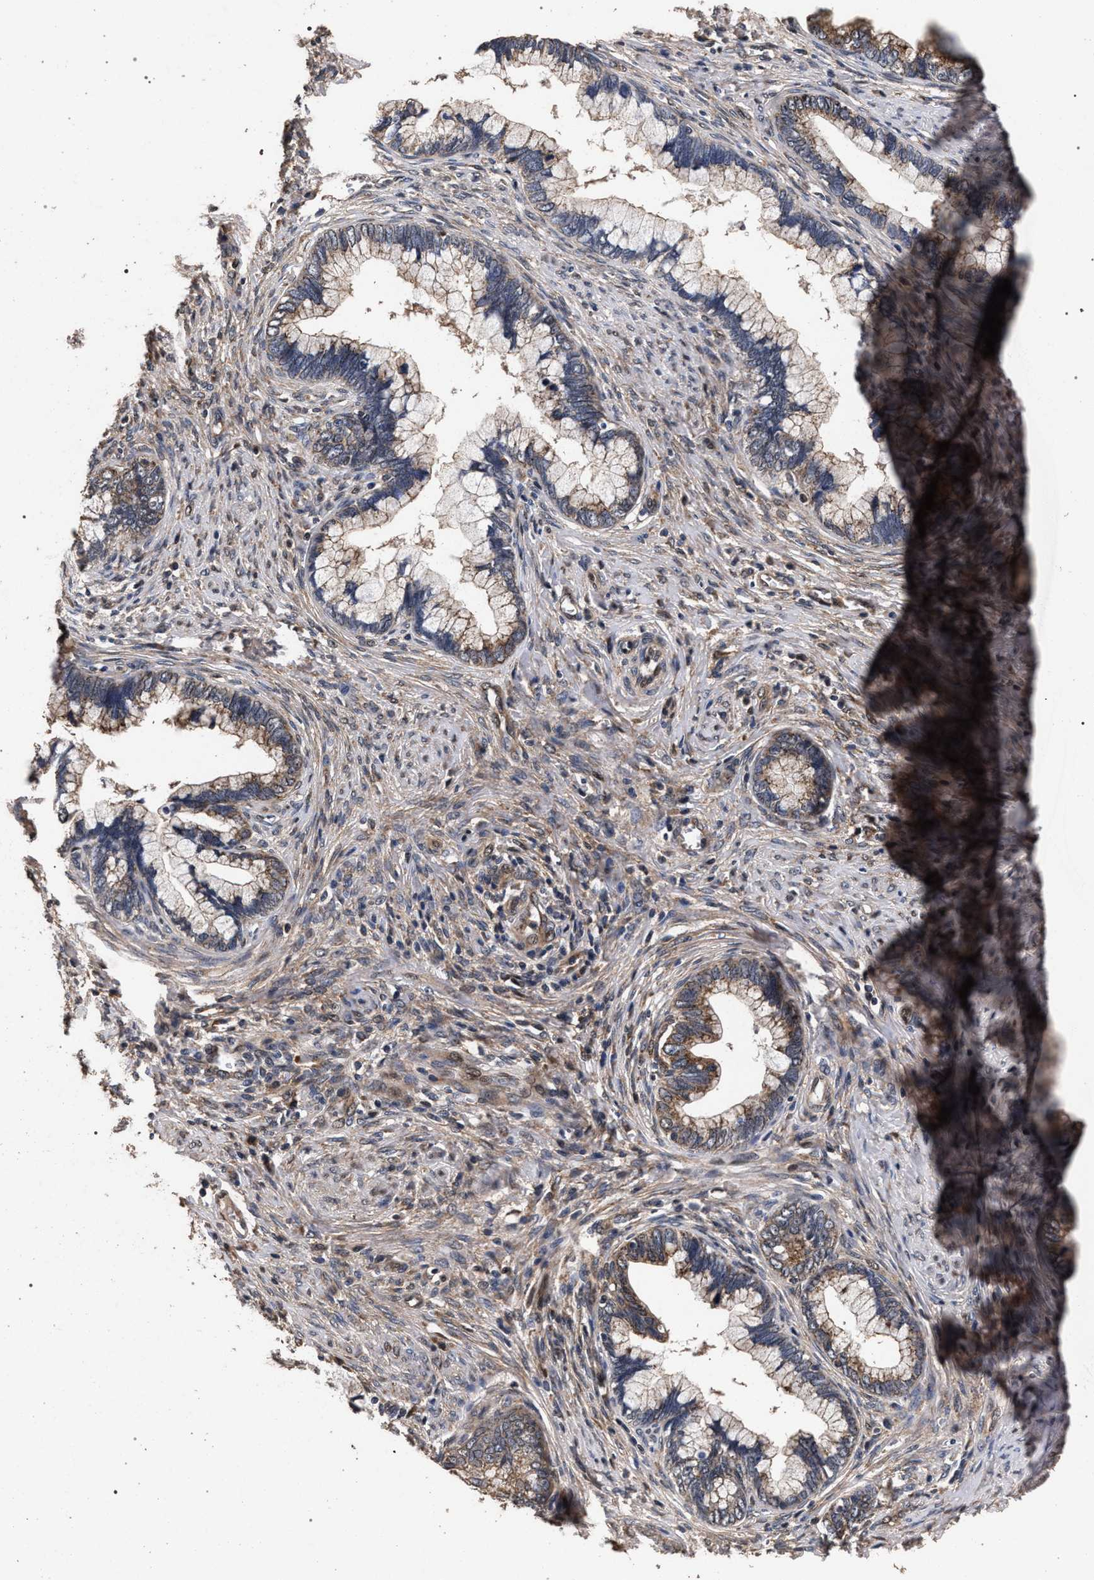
{"staining": {"intensity": "moderate", "quantity": ">75%", "location": "cytoplasmic/membranous"}, "tissue": "cervical cancer", "cell_type": "Tumor cells", "image_type": "cancer", "snomed": [{"axis": "morphology", "description": "Adenocarcinoma, NOS"}, {"axis": "topography", "description": "Cervix"}], "caption": "Human cervical cancer stained for a protein (brown) exhibits moderate cytoplasmic/membranous positive expression in about >75% of tumor cells.", "gene": "ACOX1", "patient": {"sex": "female", "age": 44}}